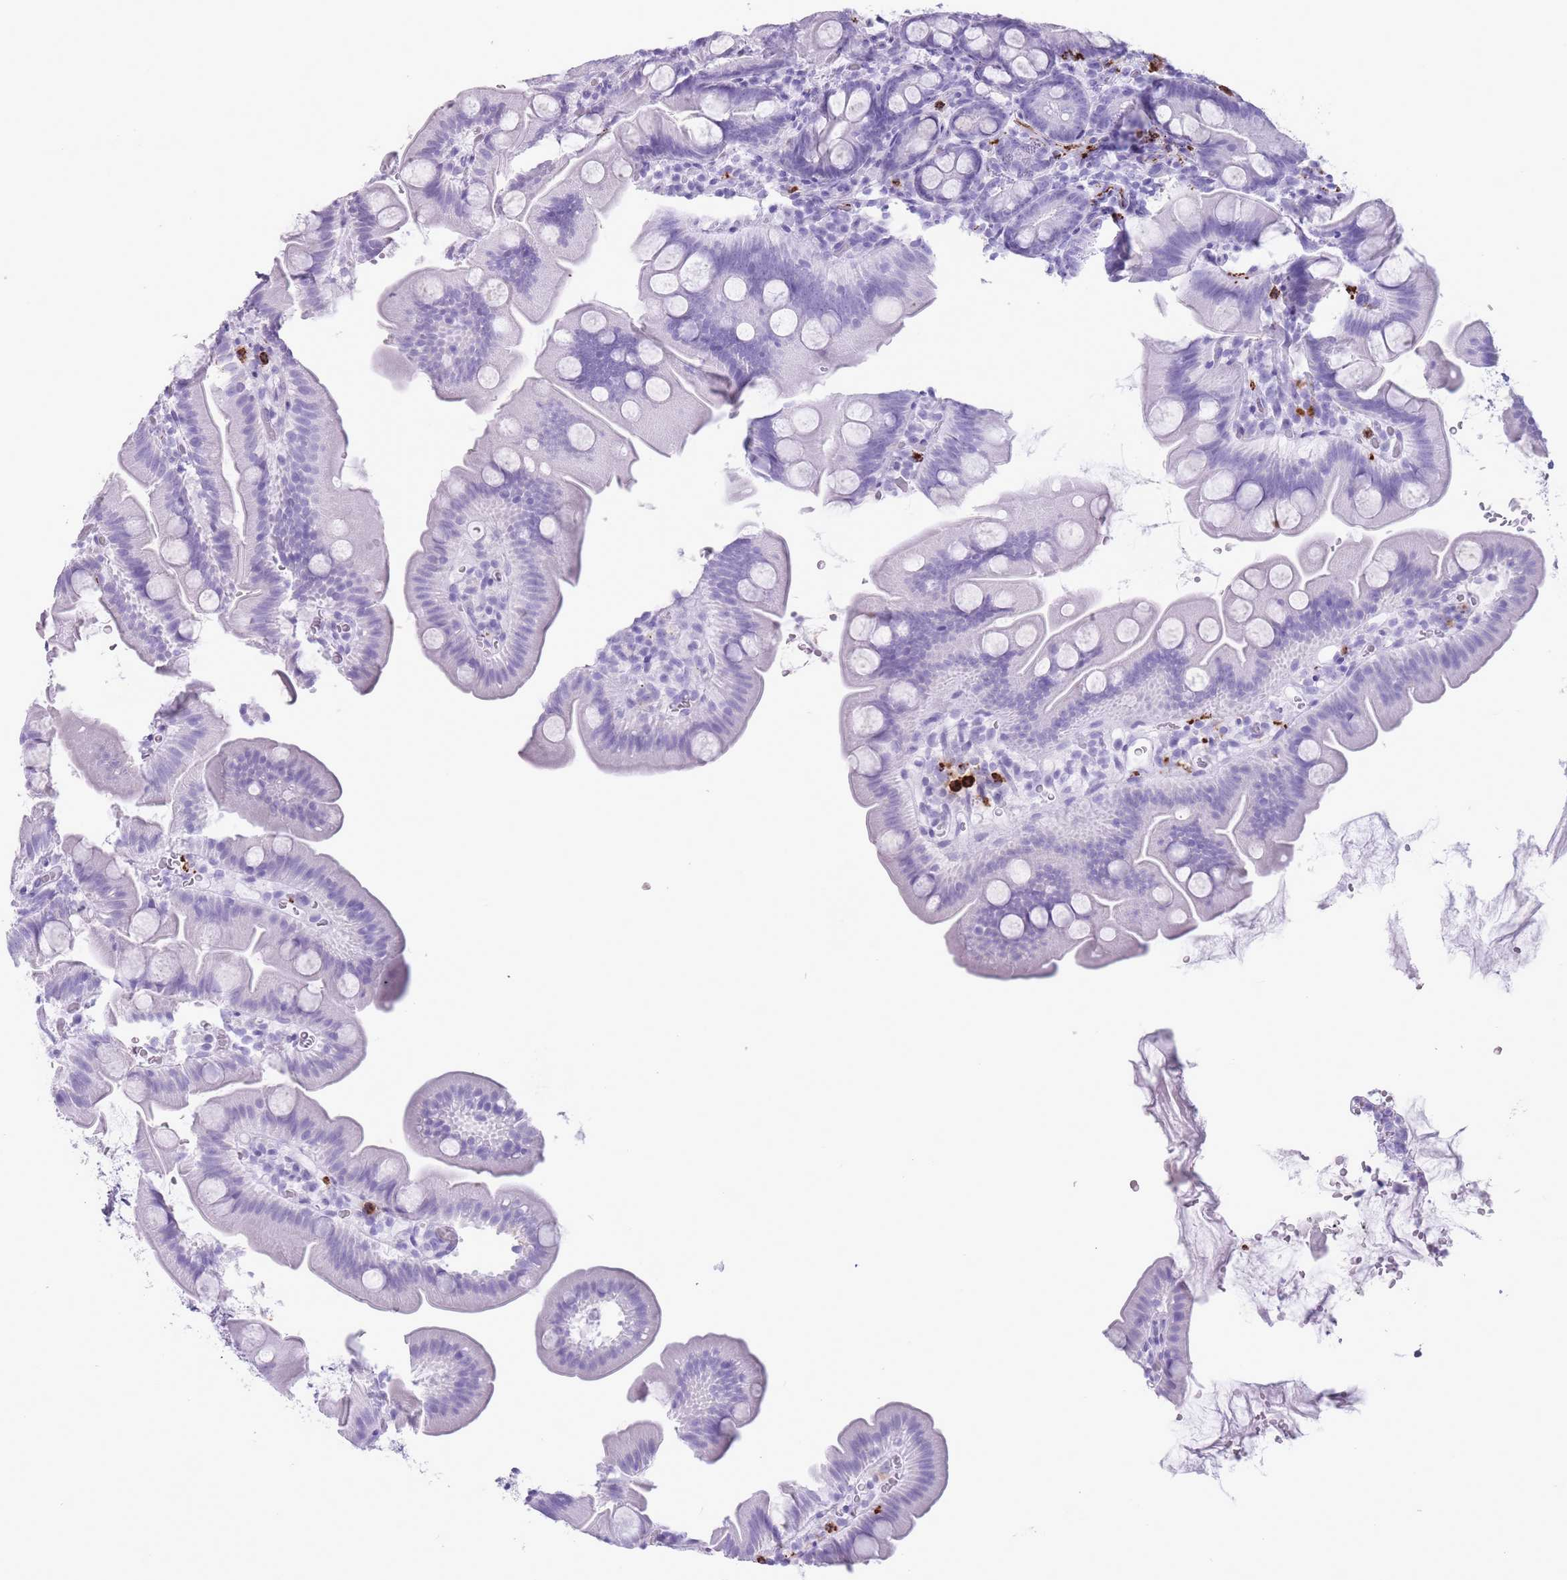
{"staining": {"intensity": "negative", "quantity": "none", "location": "none"}, "tissue": "small intestine", "cell_type": "Glandular cells", "image_type": "normal", "snomed": [{"axis": "morphology", "description": "Normal tissue, NOS"}, {"axis": "topography", "description": "Small intestine"}], "caption": "This micrograph is of benign small intestine stained with IHC to label a protein in brown with the nuclei are counter-stained blue. There is no positivity in glandular cells. (Stains: DAB (3,3'-diaminobenzidine) IHC with hematoxylin counter stain, Microscopy: brightfield microscopy at high magnification).", "gene": "OR4F16", "patient": {"sex": "female", "age": 68}}